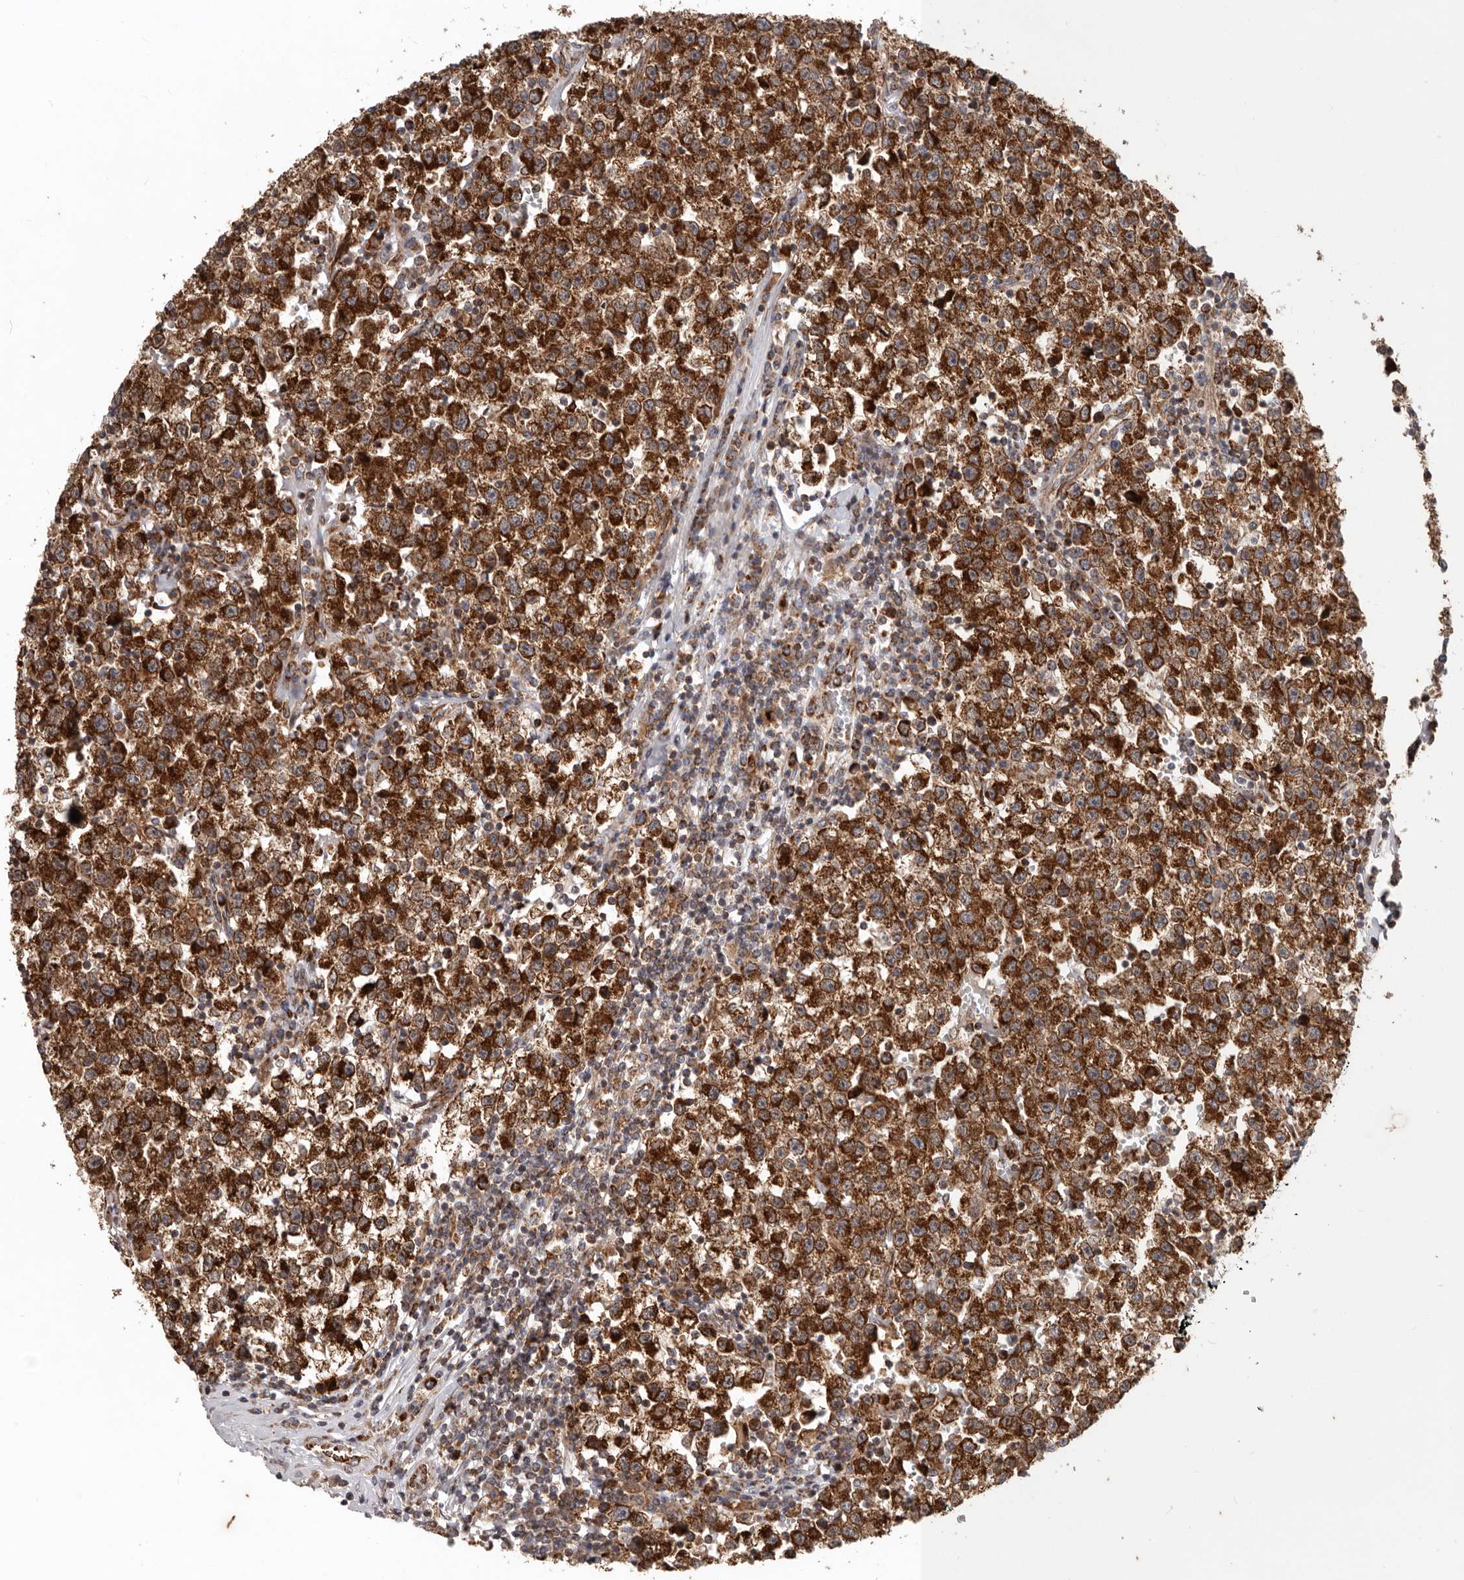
{"staining": {"intensity": "strong", "quantity": ">75%", "location": "cytoplasmic/membranous"}, "tissue": "testis cancer", "cell_type": "Tumor cells", "image_type": "cancer", "snomed": [{"axis": "morphology", "description": "Seminoma, NOS"}, {"axis": "topography", "description": "Testis"}], "caption": "Protein staining reveals strong cytoplasmic/membranous positivity in approximately >75% of tumor cells in testis seminoma.", "gene": "MRPS10", "patient": {"sex": "male", "age": 22}}